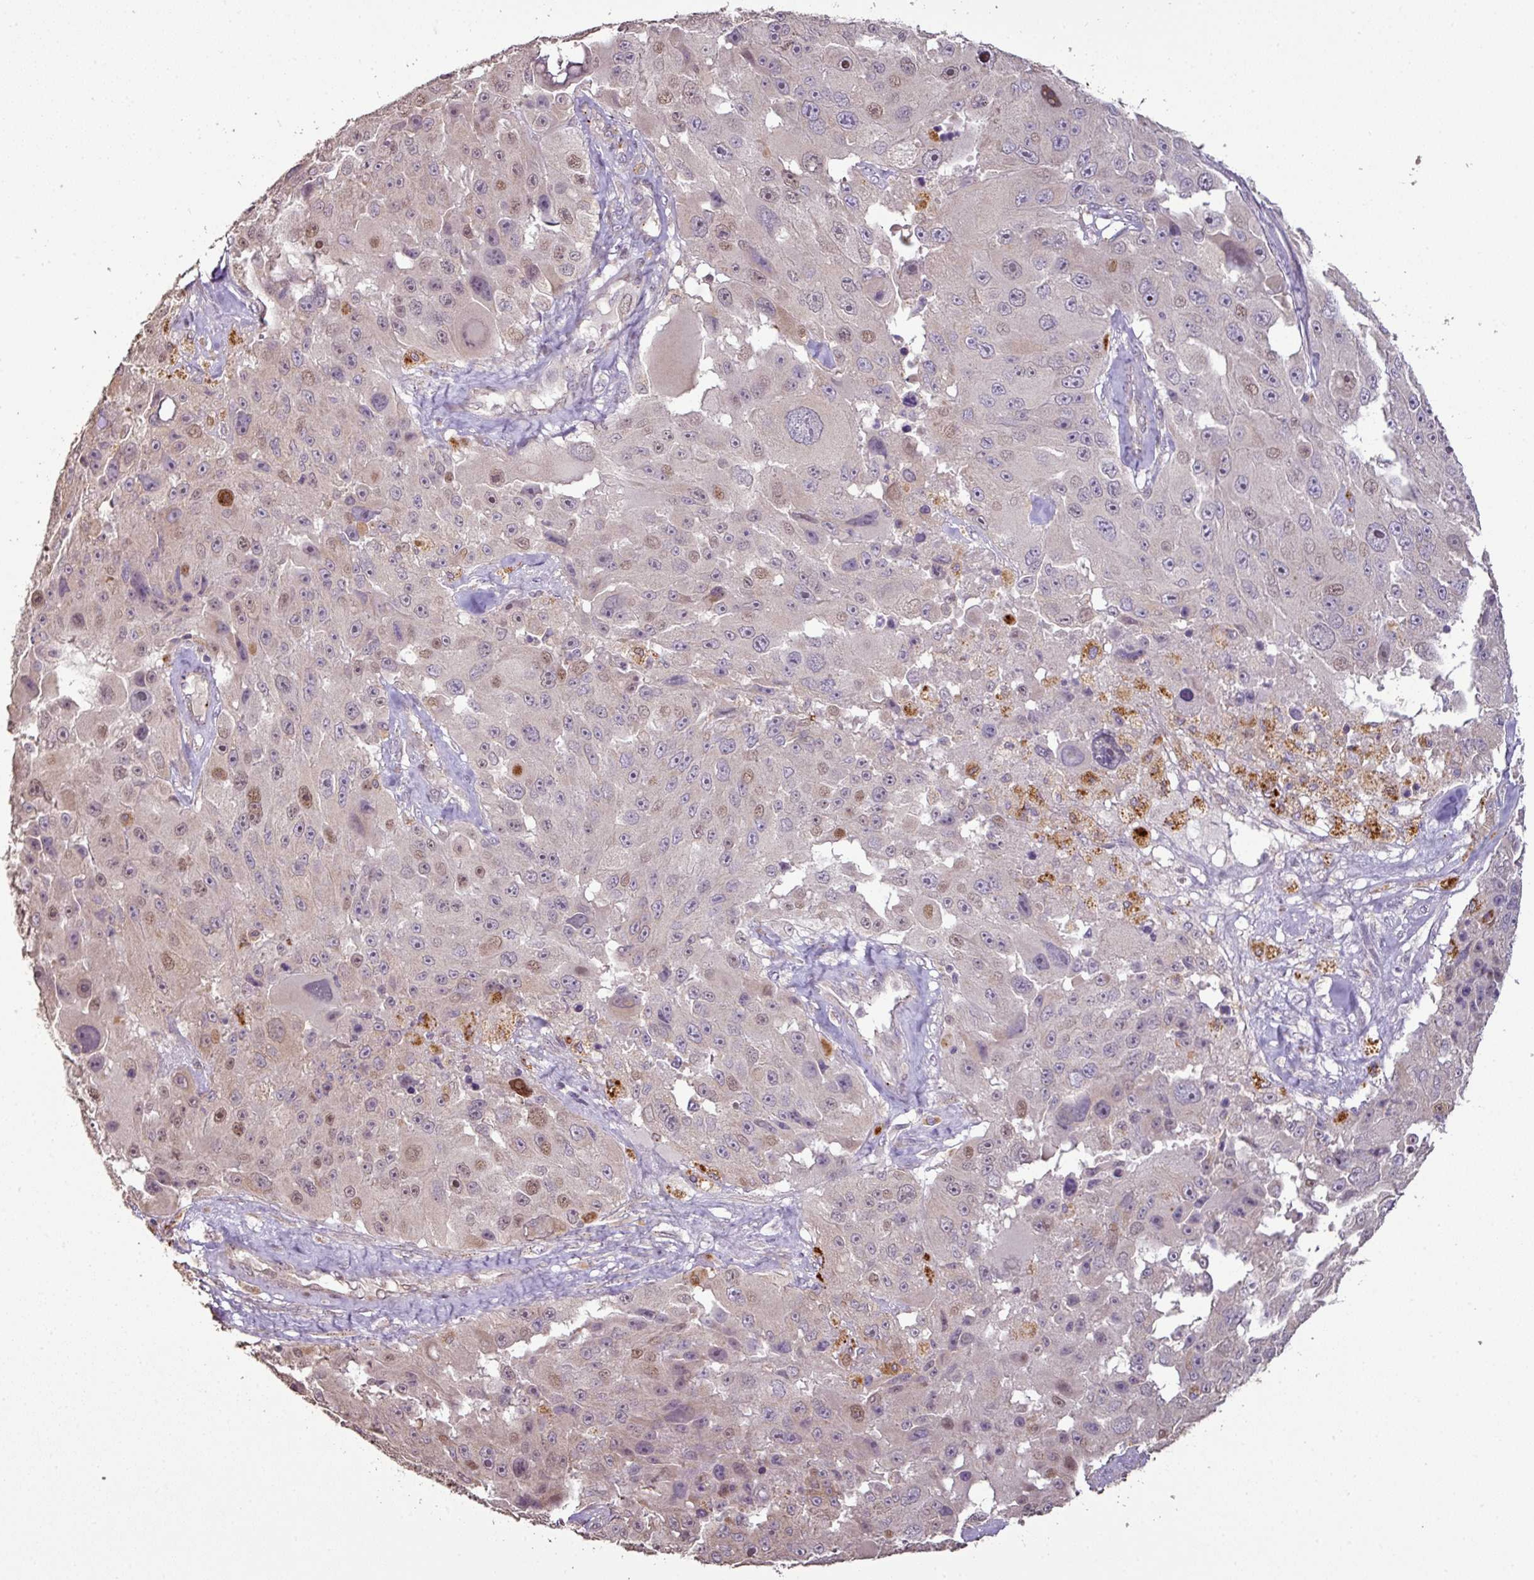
{"staining": {"intensity": "moderate", "quantity": "<25%", "location": "nuclear"}, "tissue": "melanoma", "cell_type": "Tumor cells", "image_type": "cancer", "snomed": [{"axis": "morphology", "description": "Malignant melanoma, Metastatic site"}, {"axis": "topography", "description": "Lymph node"}], "caption": "Melanoma stained for a protein displays moderate nuclear positivity in tumor cells.", "gene": "CXCR5", "patient": {"sex": "male", "age": 62}}